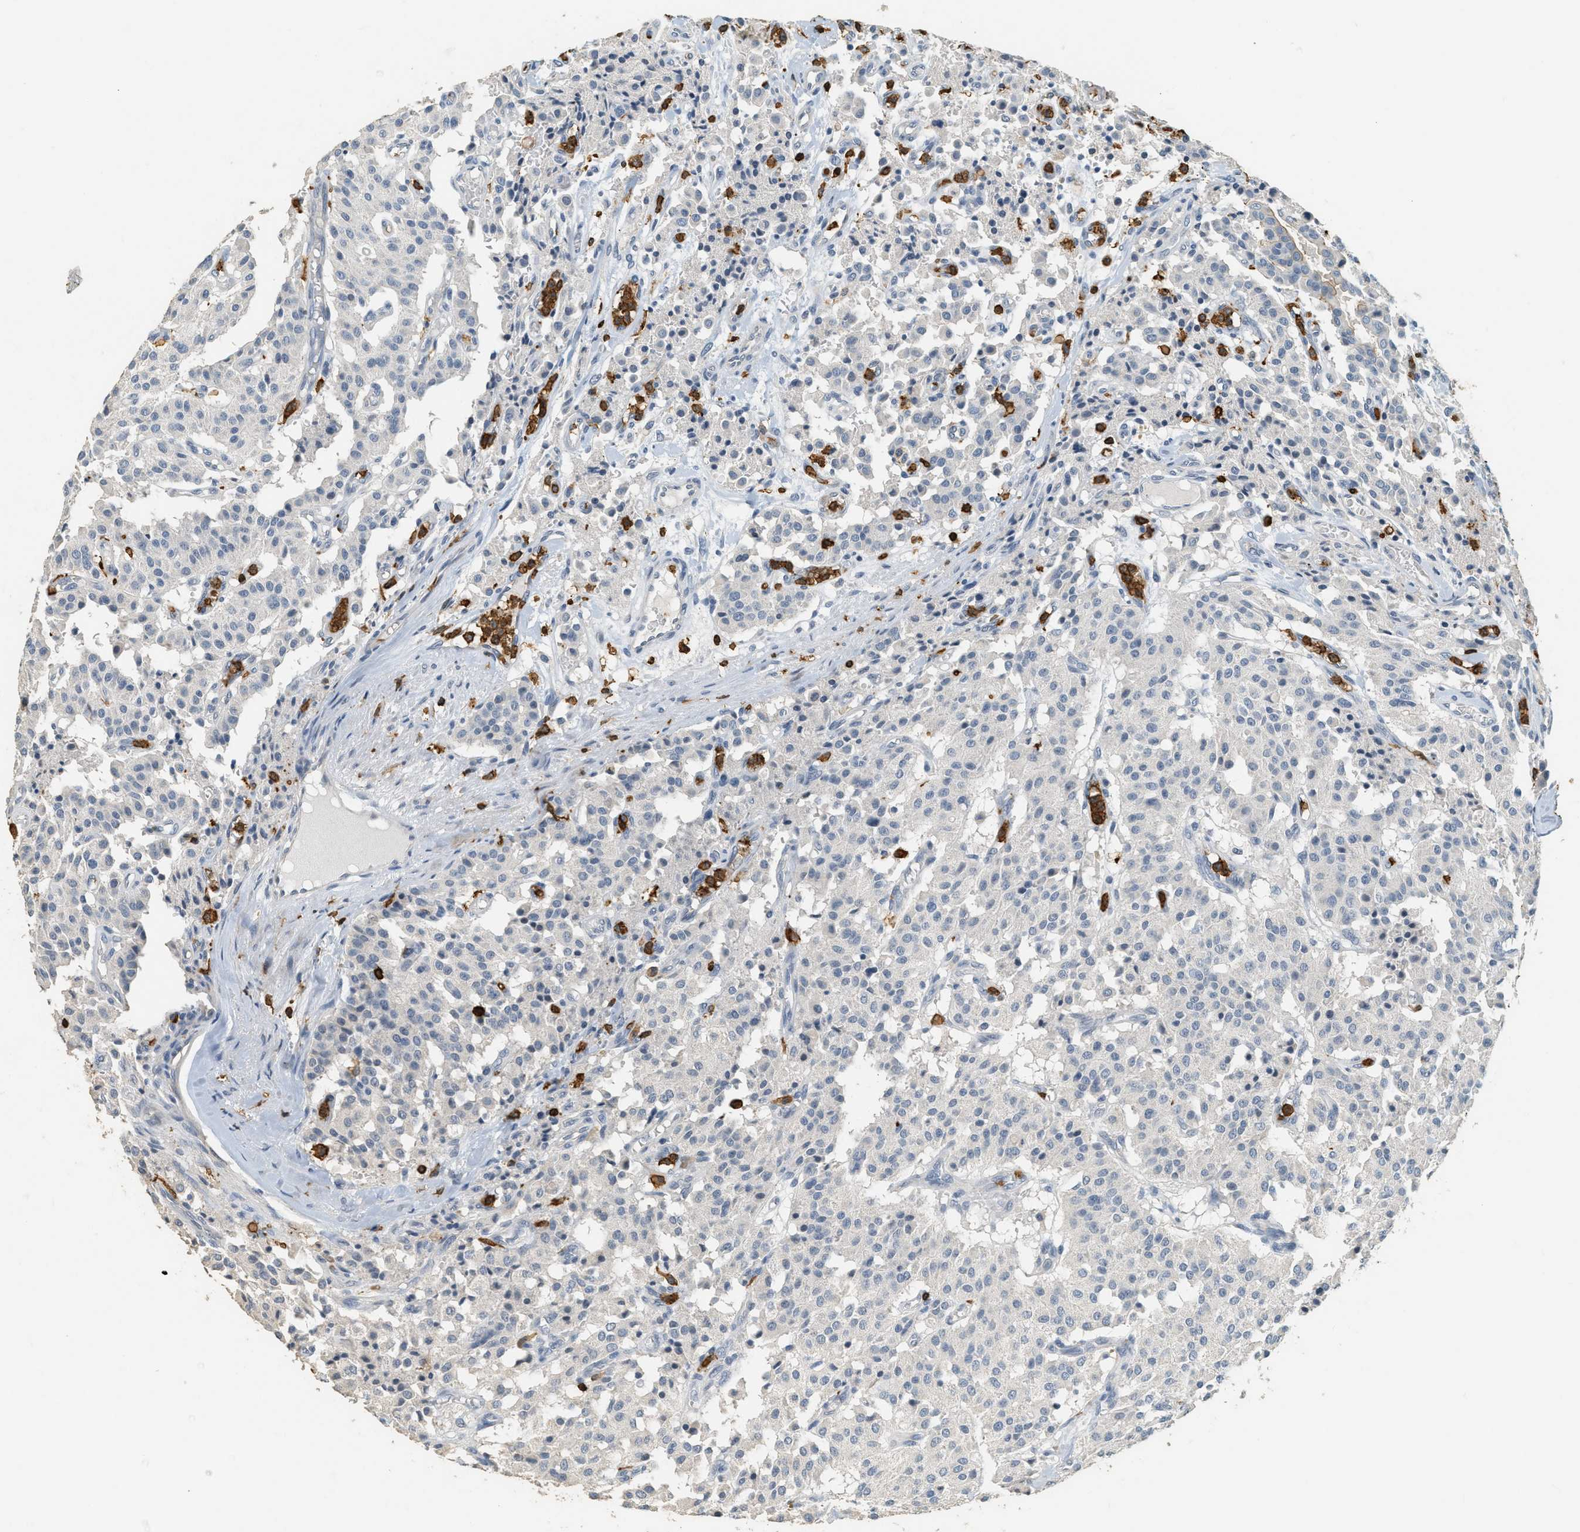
{"staining": {"intensity": "negative", "quantity": "none", "location": "none"}, "tissue": "carcinoid", "cell_type": "Tumor cells", "image_type": "cancer", "snomed": [{"axis": "morphology", "description": "Carcinoid, malignant, NOS"}, {"axis": "topography", "description": "Lung"}], "caption": "There is no significant staining in tumor cells of carcinoid (malignant).", "gene": "LSP1", "patient": {"sex": "male", "age": 30}}